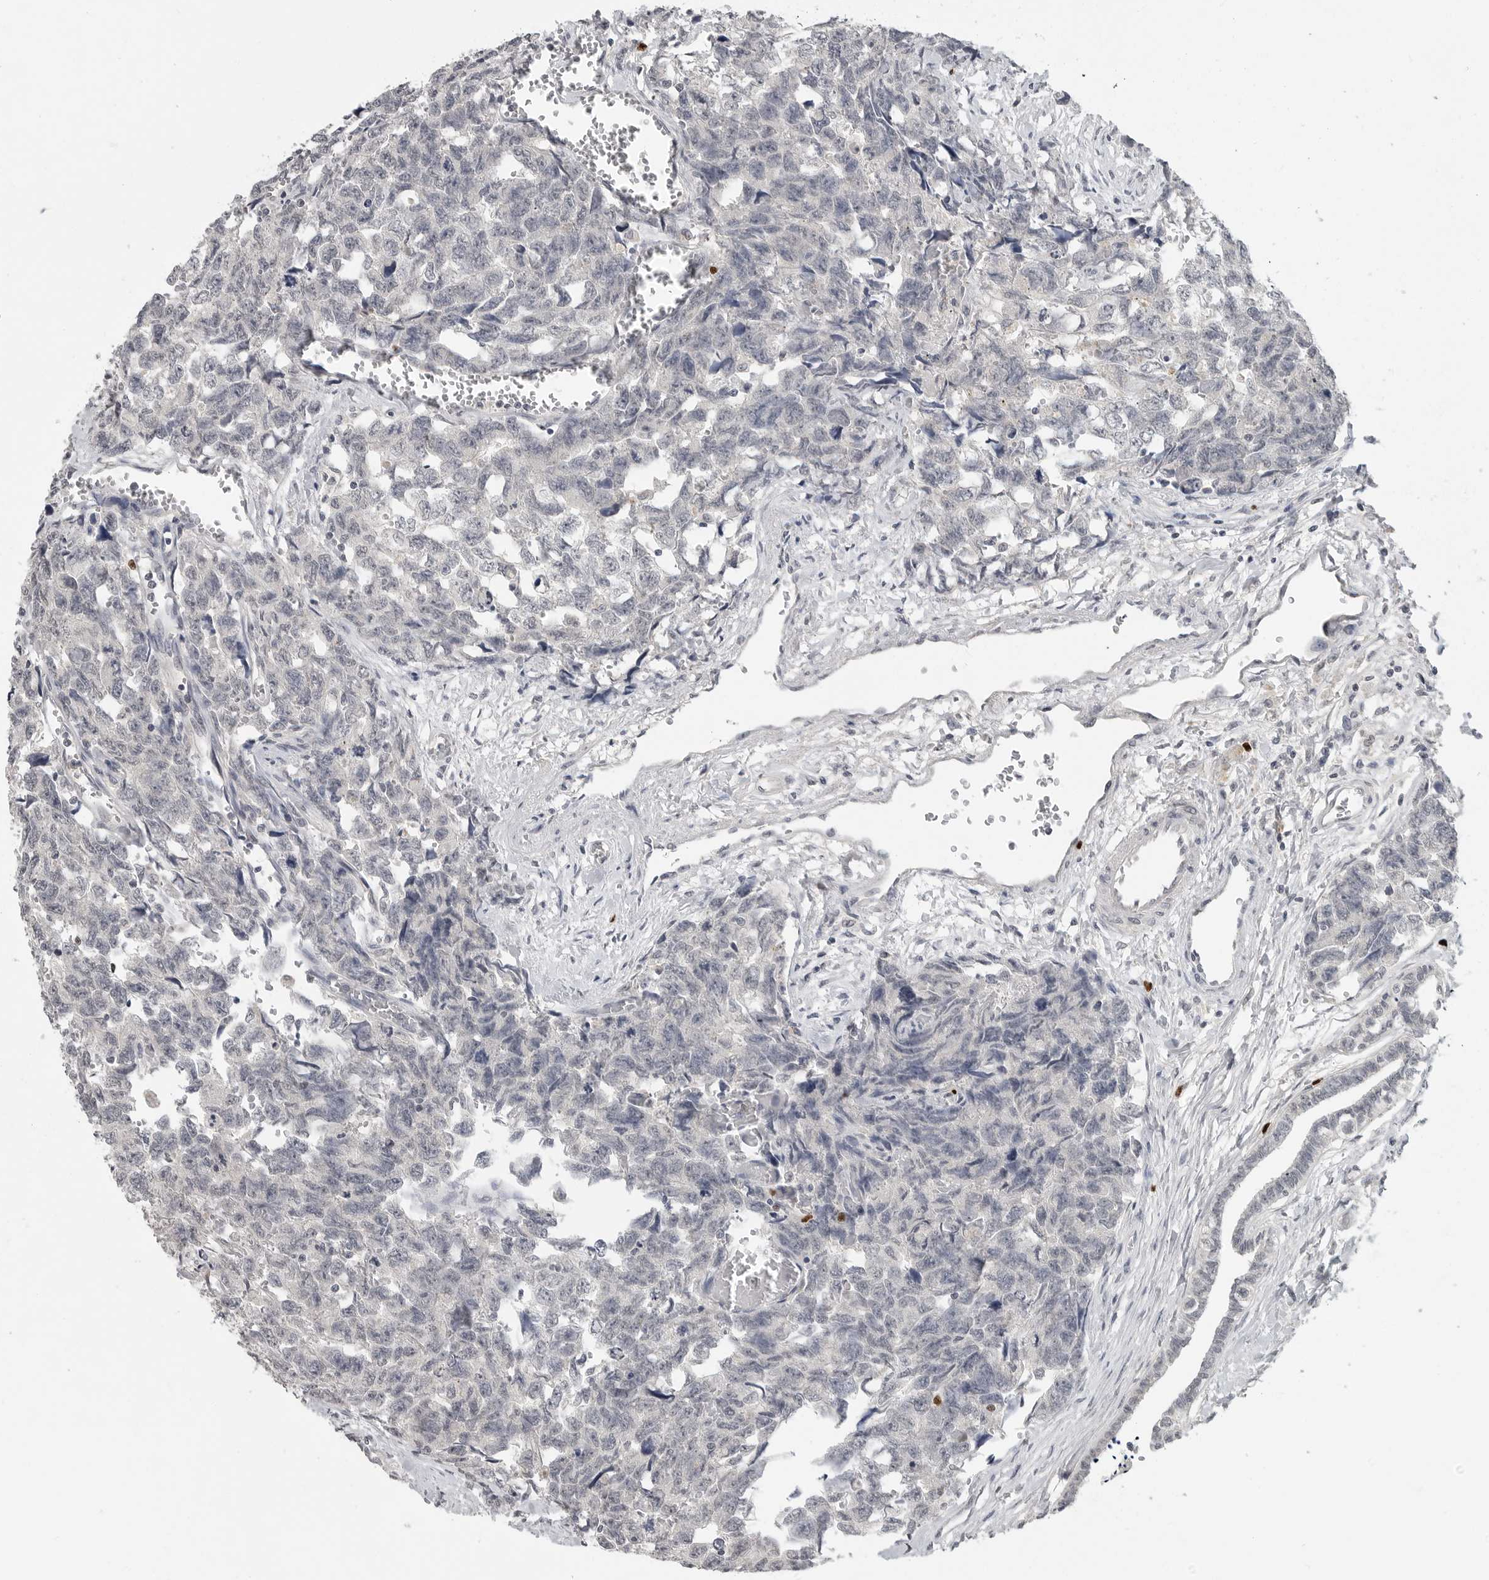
{"staining": {"intensity": "negative", "quantity": "none", "location": "none"}, "tissue": "testis cancer", "cell_type": "Tumor cells", "image_type": "cancer", "snomed": [{"axis": "morphology", "description": "Carcinoma, Embryonal, NOS"}, {"axis": "topography", "description": "Testis"}], "caption": "Immunohistochemistry (IHC) histopathology image of testis cancer (embryonal carcinoma) stained for a protein (brown), which displays no expression in tumor cells.", "gene": "FOXP3", "patient": {"sex": "male", "age": 31}}